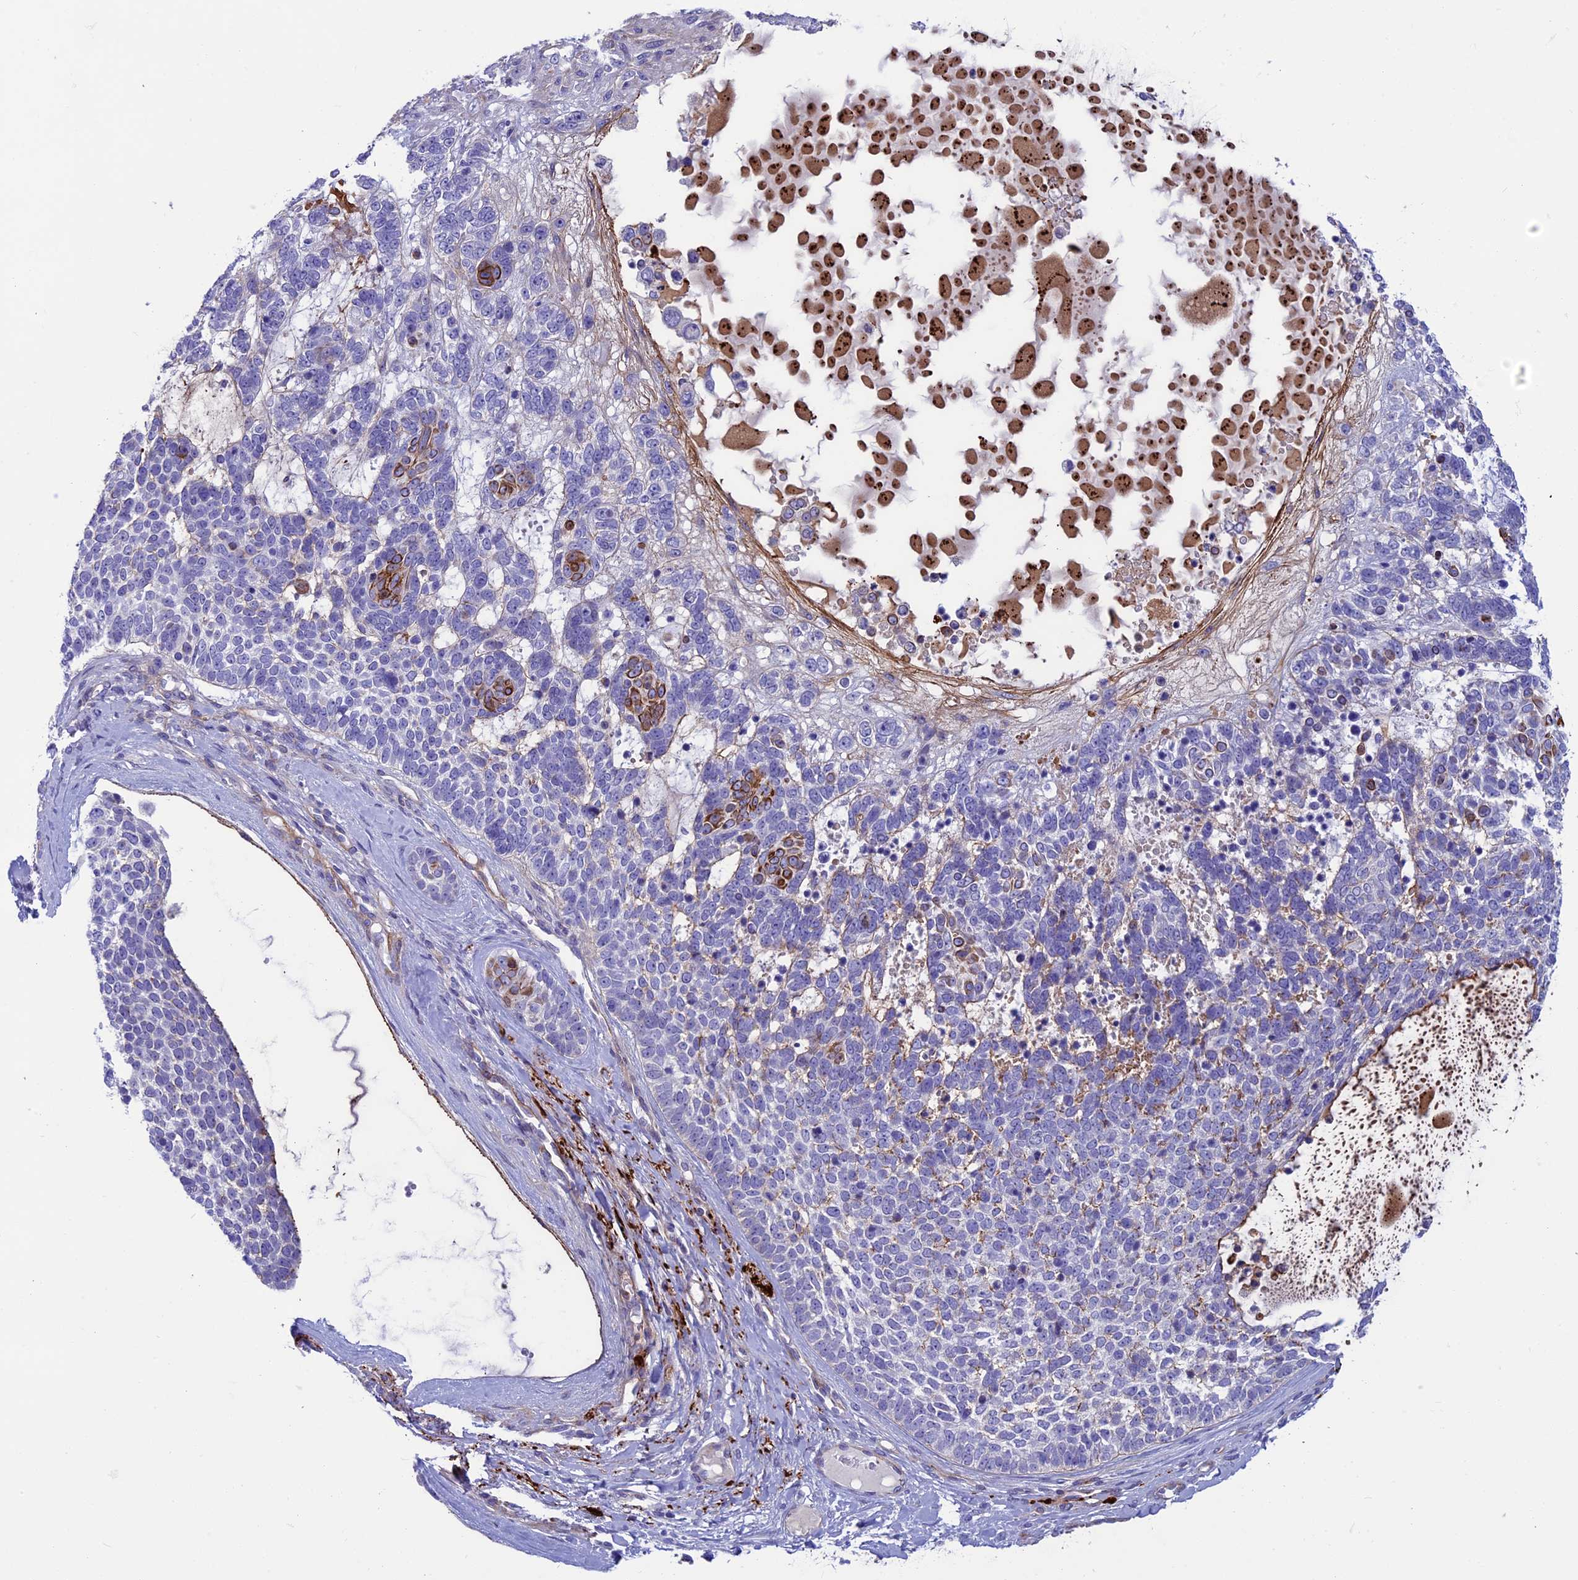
{"staining": {"intensity": "moderate", "quantity": "<25%", "location": "cytoplasmic/membranous"}, "tissue": "skin cancer", "cell_type": "Tumor cells", "image_type": "cancer", "snomed": [{"axis": "morphology", "description": "Basal cell carcinoma"}, {"axis": "topography", "description": "Skin"}], "caption": "Immunohistochemistry of skin basal cell carcinoma exhibits low levels of moderate cytoplasmic/membranous positivity in about <25% of tumor cells.", "gene": "LOXL1", "patient": {"sex": "female", "age": 81}}